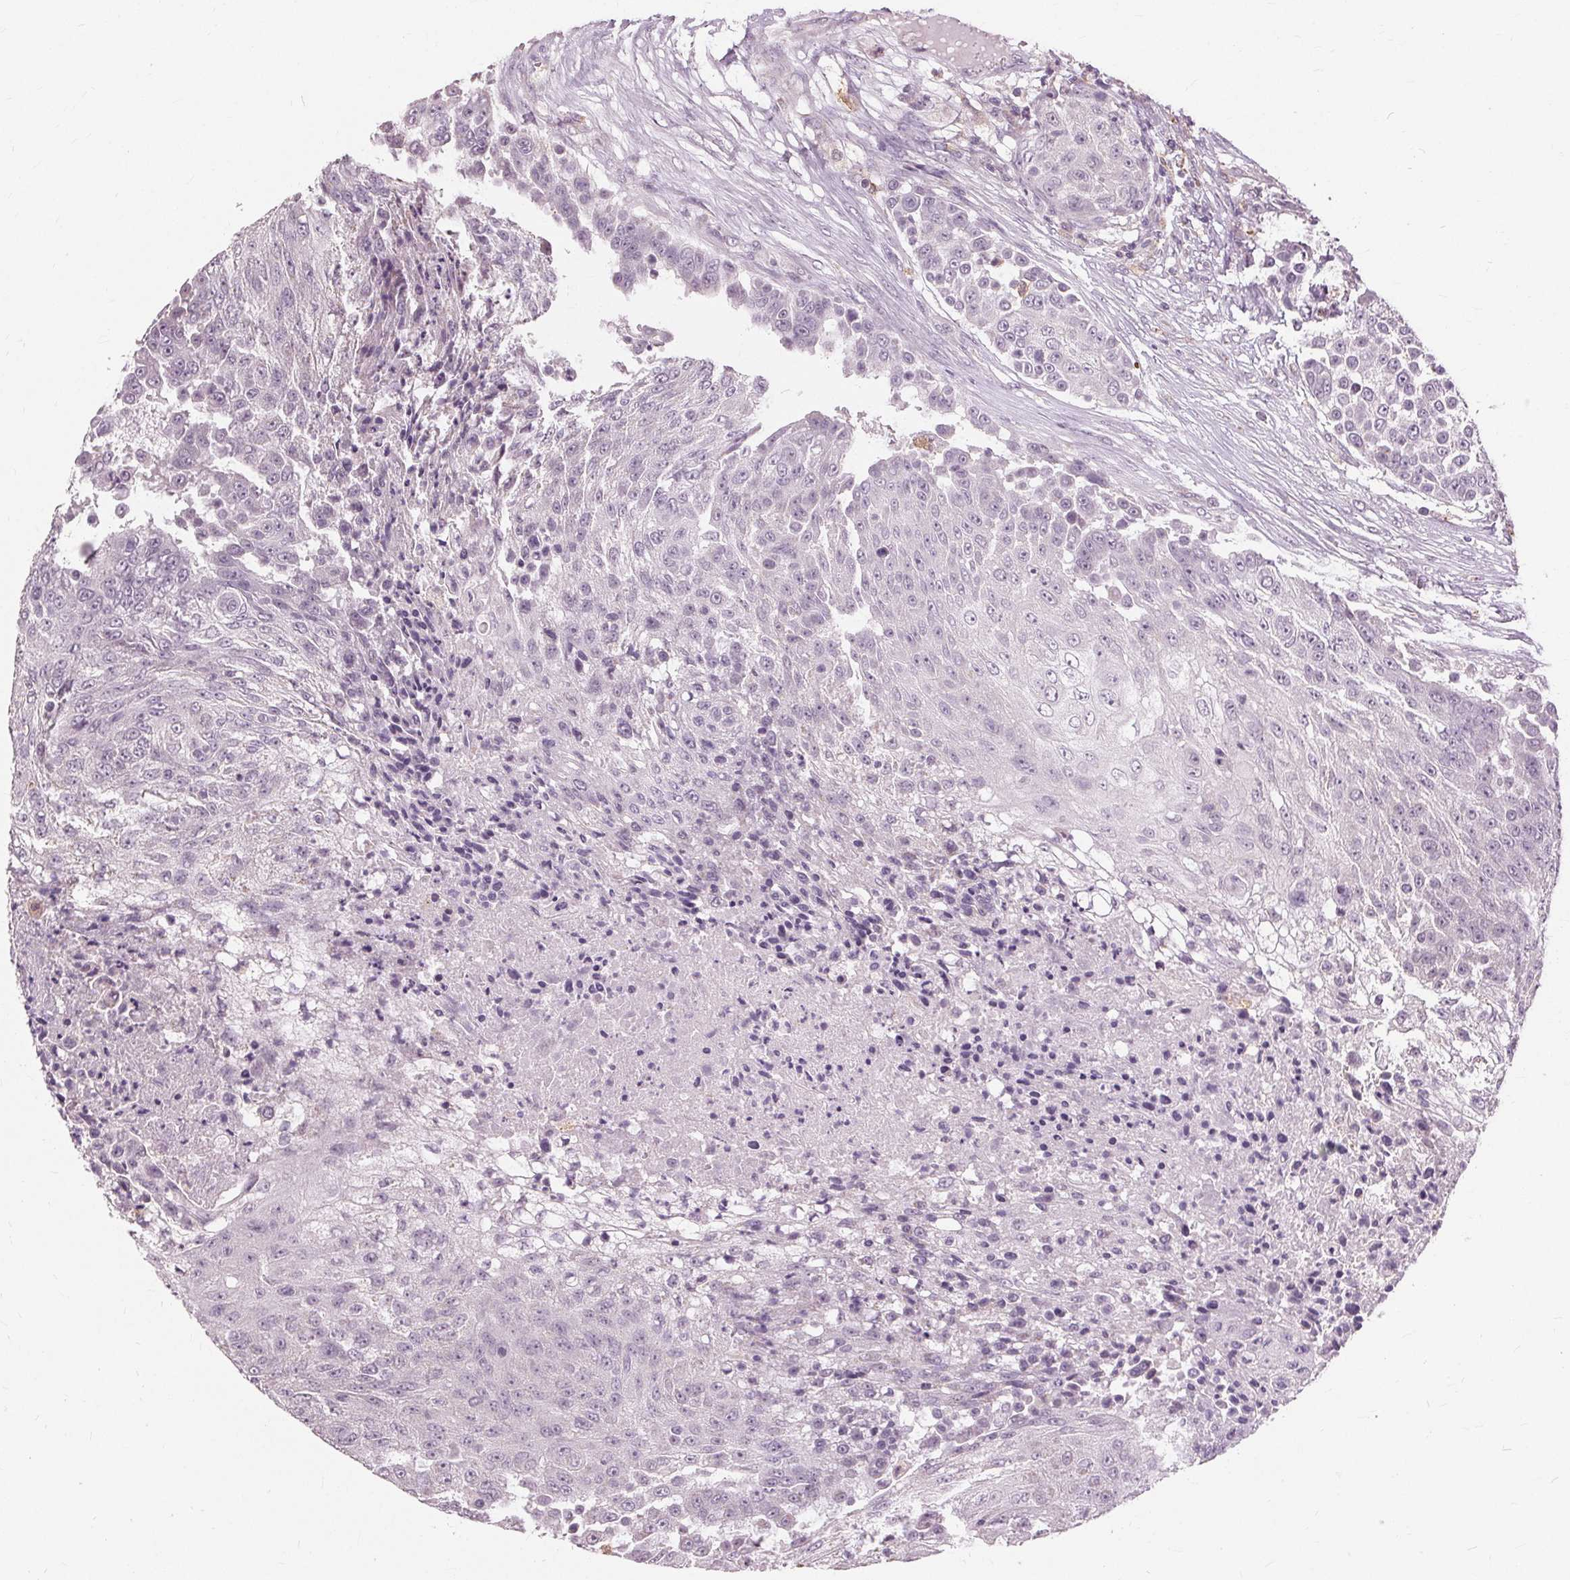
{"staining": {"intensity": "negative", "quantity": "none", "location": "none"}, "tissue": "urothelial cancer", "cell_type": "Tumor cells", "image_type": "cancer", "snomed": [{"axis": "morphology", "description": "Urothelial carcinoma, High grade"}, {"axis": "topography", "description": "Urinary bladder"}], "caption": "Immunohistochemistry (IHC) photomicrograph of human urothelial cancer stained for a protein (brown), which reveals no expression in tumor cells. The staining is performed using DAB (3,3'-diaminobenzidine) brown chromogen with nuclei counter-stained in using hematoxylin.", "gene": "SIGLEC6", "patient": {"sex": "female", "age": 63}}